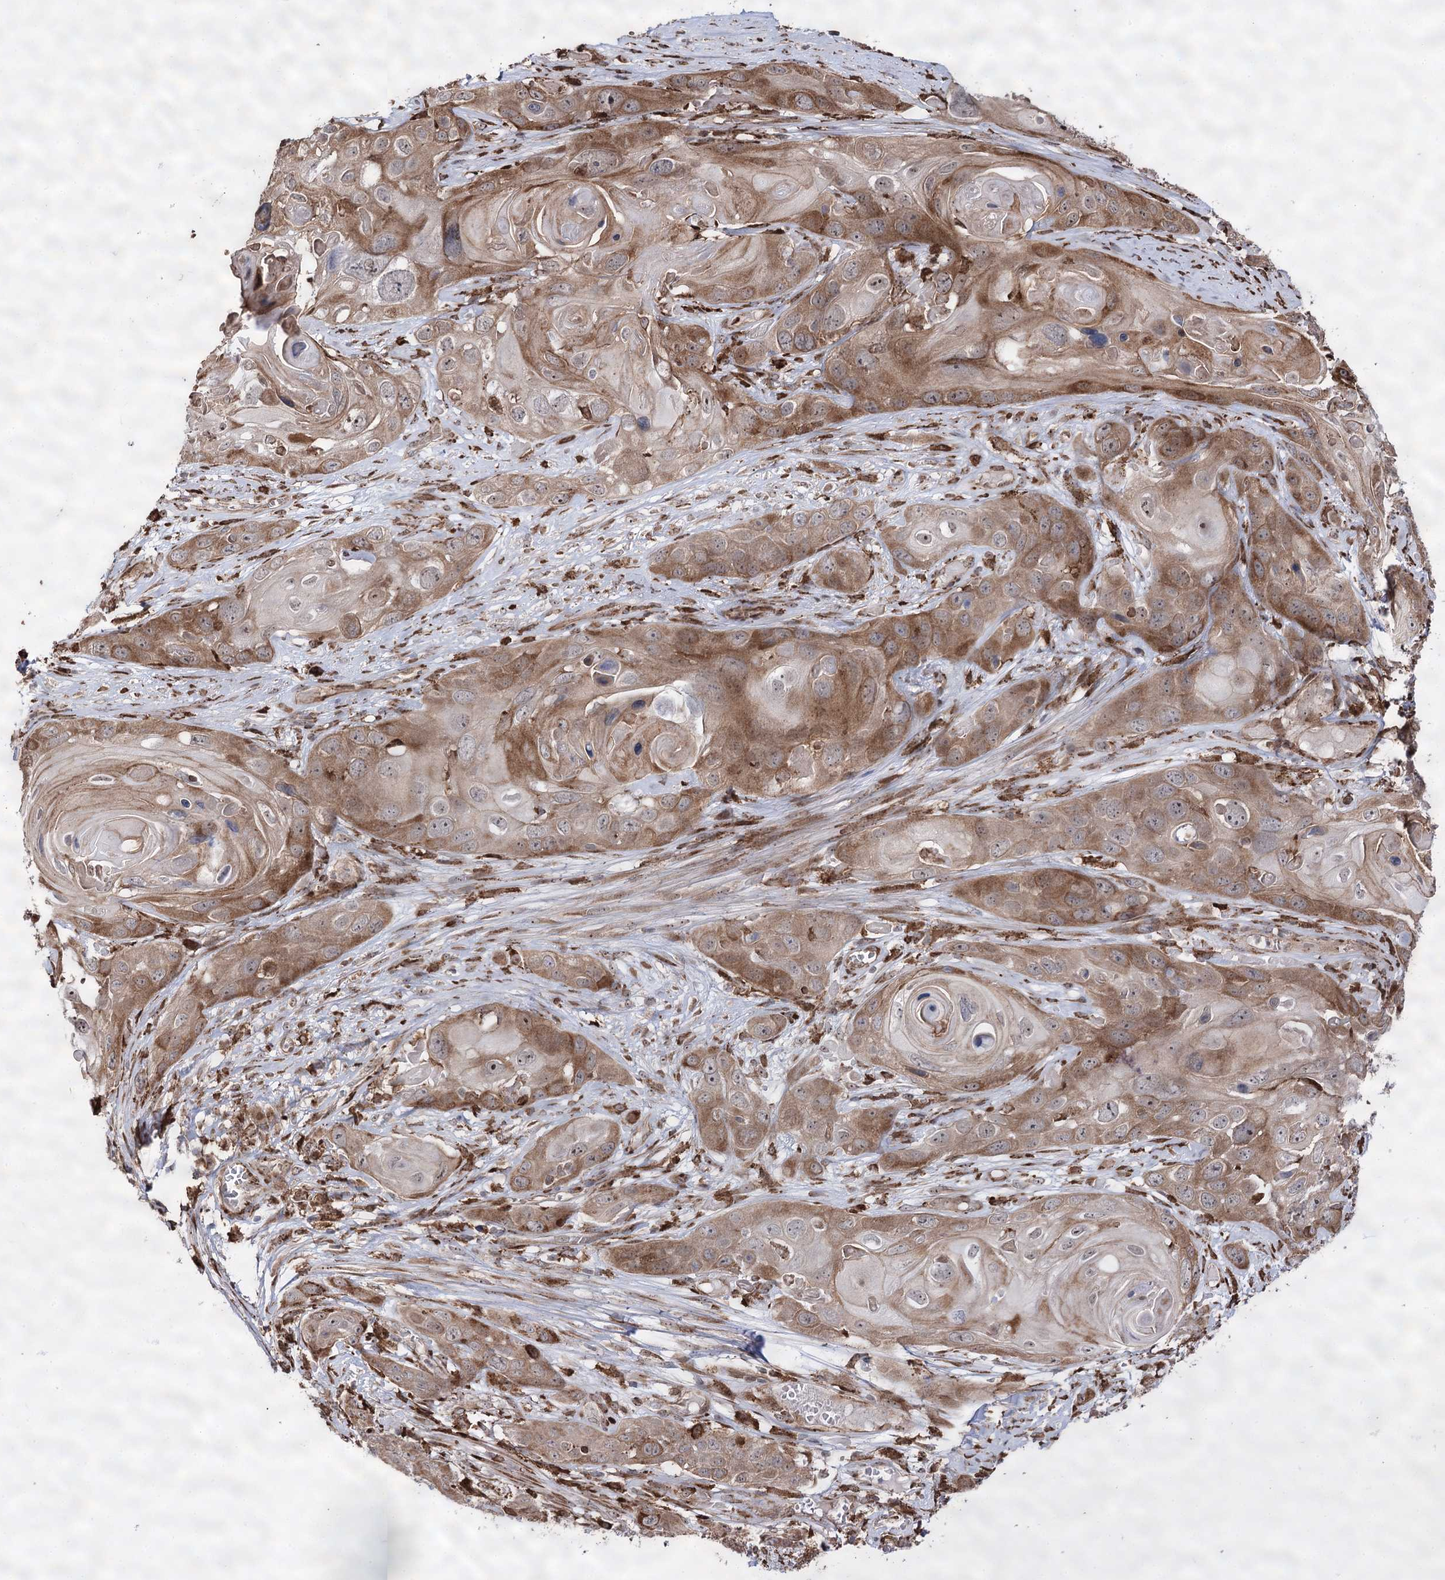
{"staining": {"intensity": "moderate", "quantity": ">75%", "location": "cytoplasmic/membranous,nuclear"}, "tissue": "skin cancer", "cell_type": "Tumor cells", "image_type": "cancer", "snomed": [{"axis": "morphology", "description": "Squamous cell carcinoma, NOS"}, {"axis": "topography", "description": "Skin"}], "caption": "Immunohistochemistry image of neoplastic tissue: skin cancer (squamous cell carcinoma) stained using immunohistochemistry (IHC) reveals medium levels of moderate protein expression localized specifically in the cytoplasmic/membranous and nuclear of tumor cells, appearing as a cytoplasmic/membranous and nuclear brown color.", "gene": "FANCL", "patient": {"sex": "male", "age": 55}}